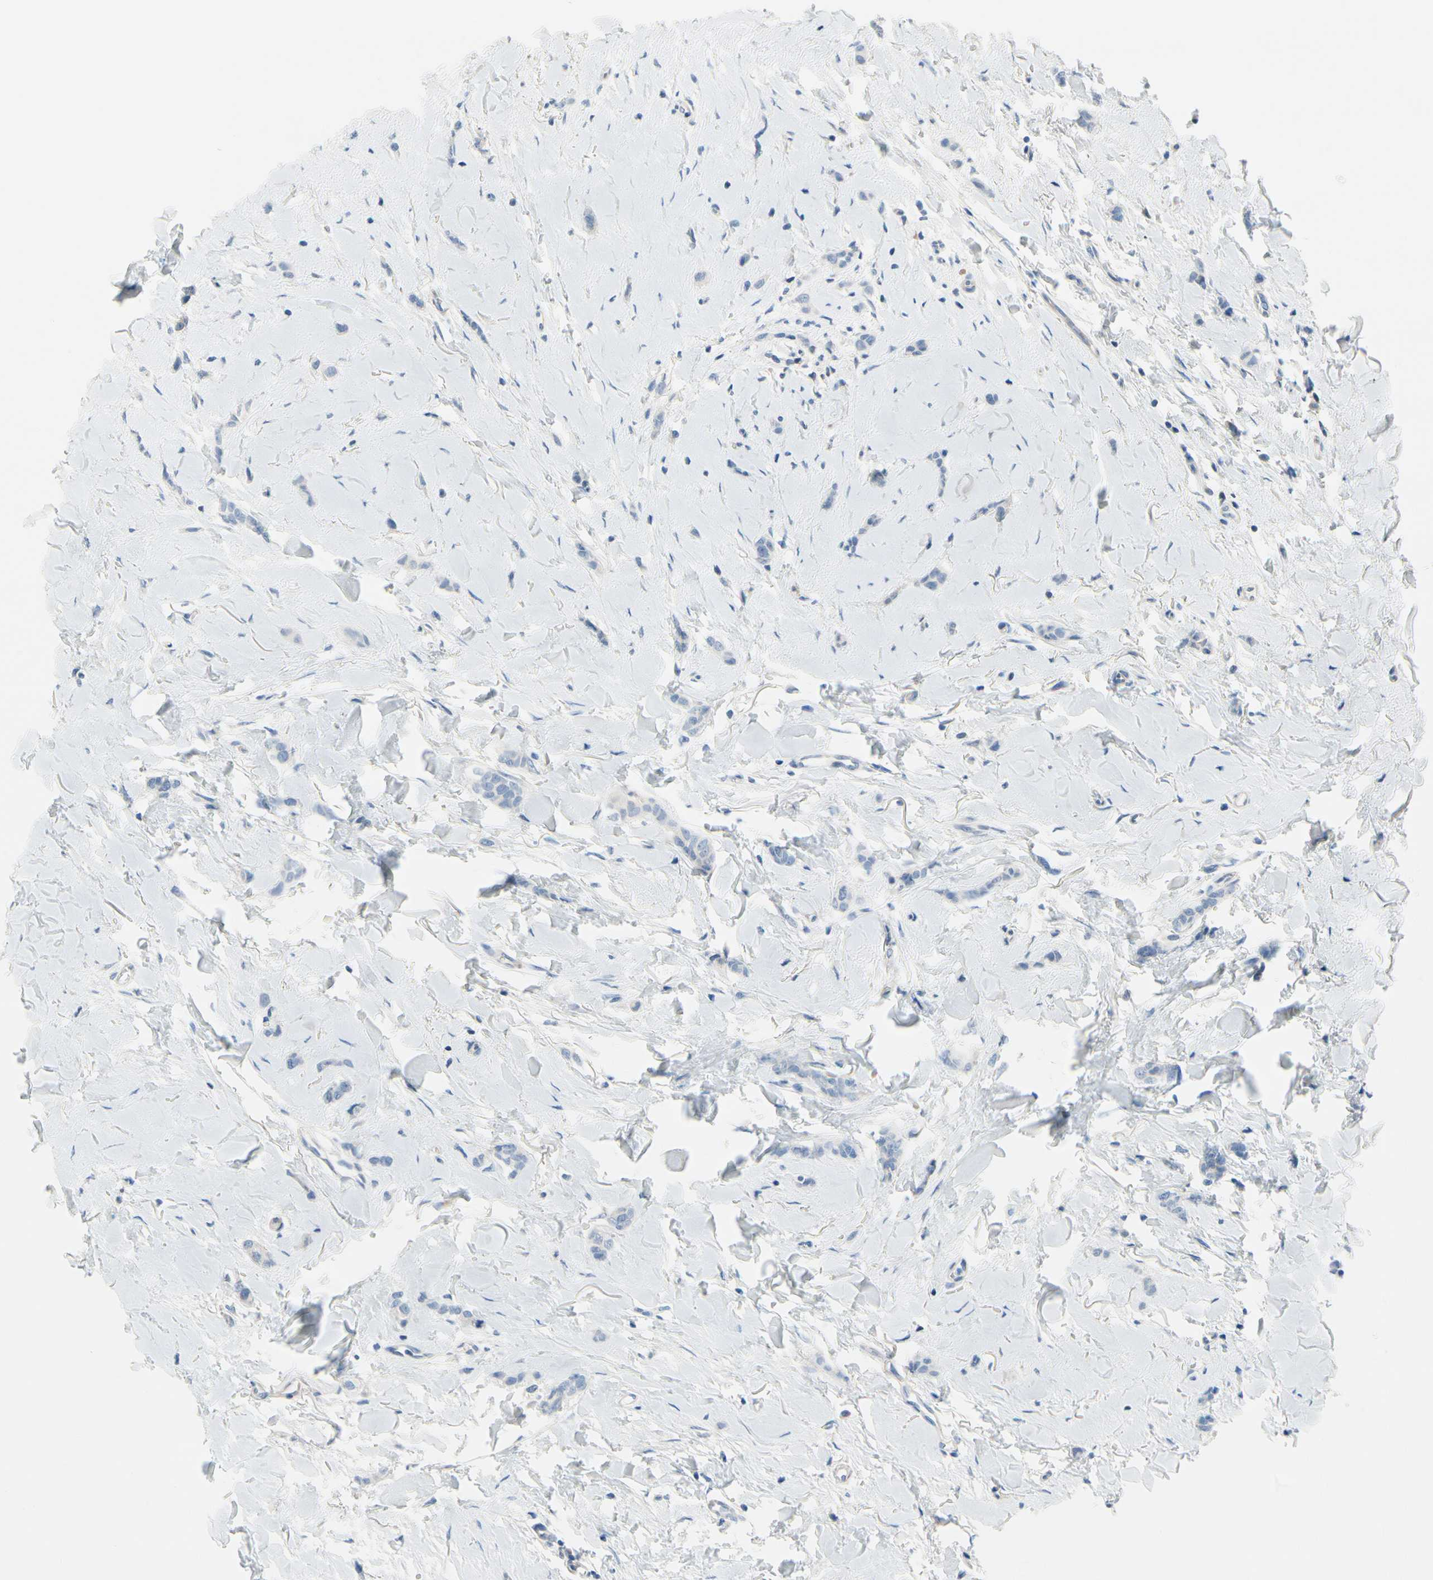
{"staining": {"intensity": "negative", "quantity": "none", "location": "none"}, "tissue": "breast cancer", "cell_type": "Tumor cells", "image_type": "cancer", "snomed": [{"axis": "morphology", "description": "Lobular carcinoma"}, {"axis": "topography", "description": "Skin"}, {"axis": "topography", "description": "Breast"}], "caption": "DAB immunohistochemical staining of human breast cancer (lobular carcinoma) displays no significant staining in tumor cells.", "gene": "FCER2", "patient": {"sex": "female", "age": 46}}